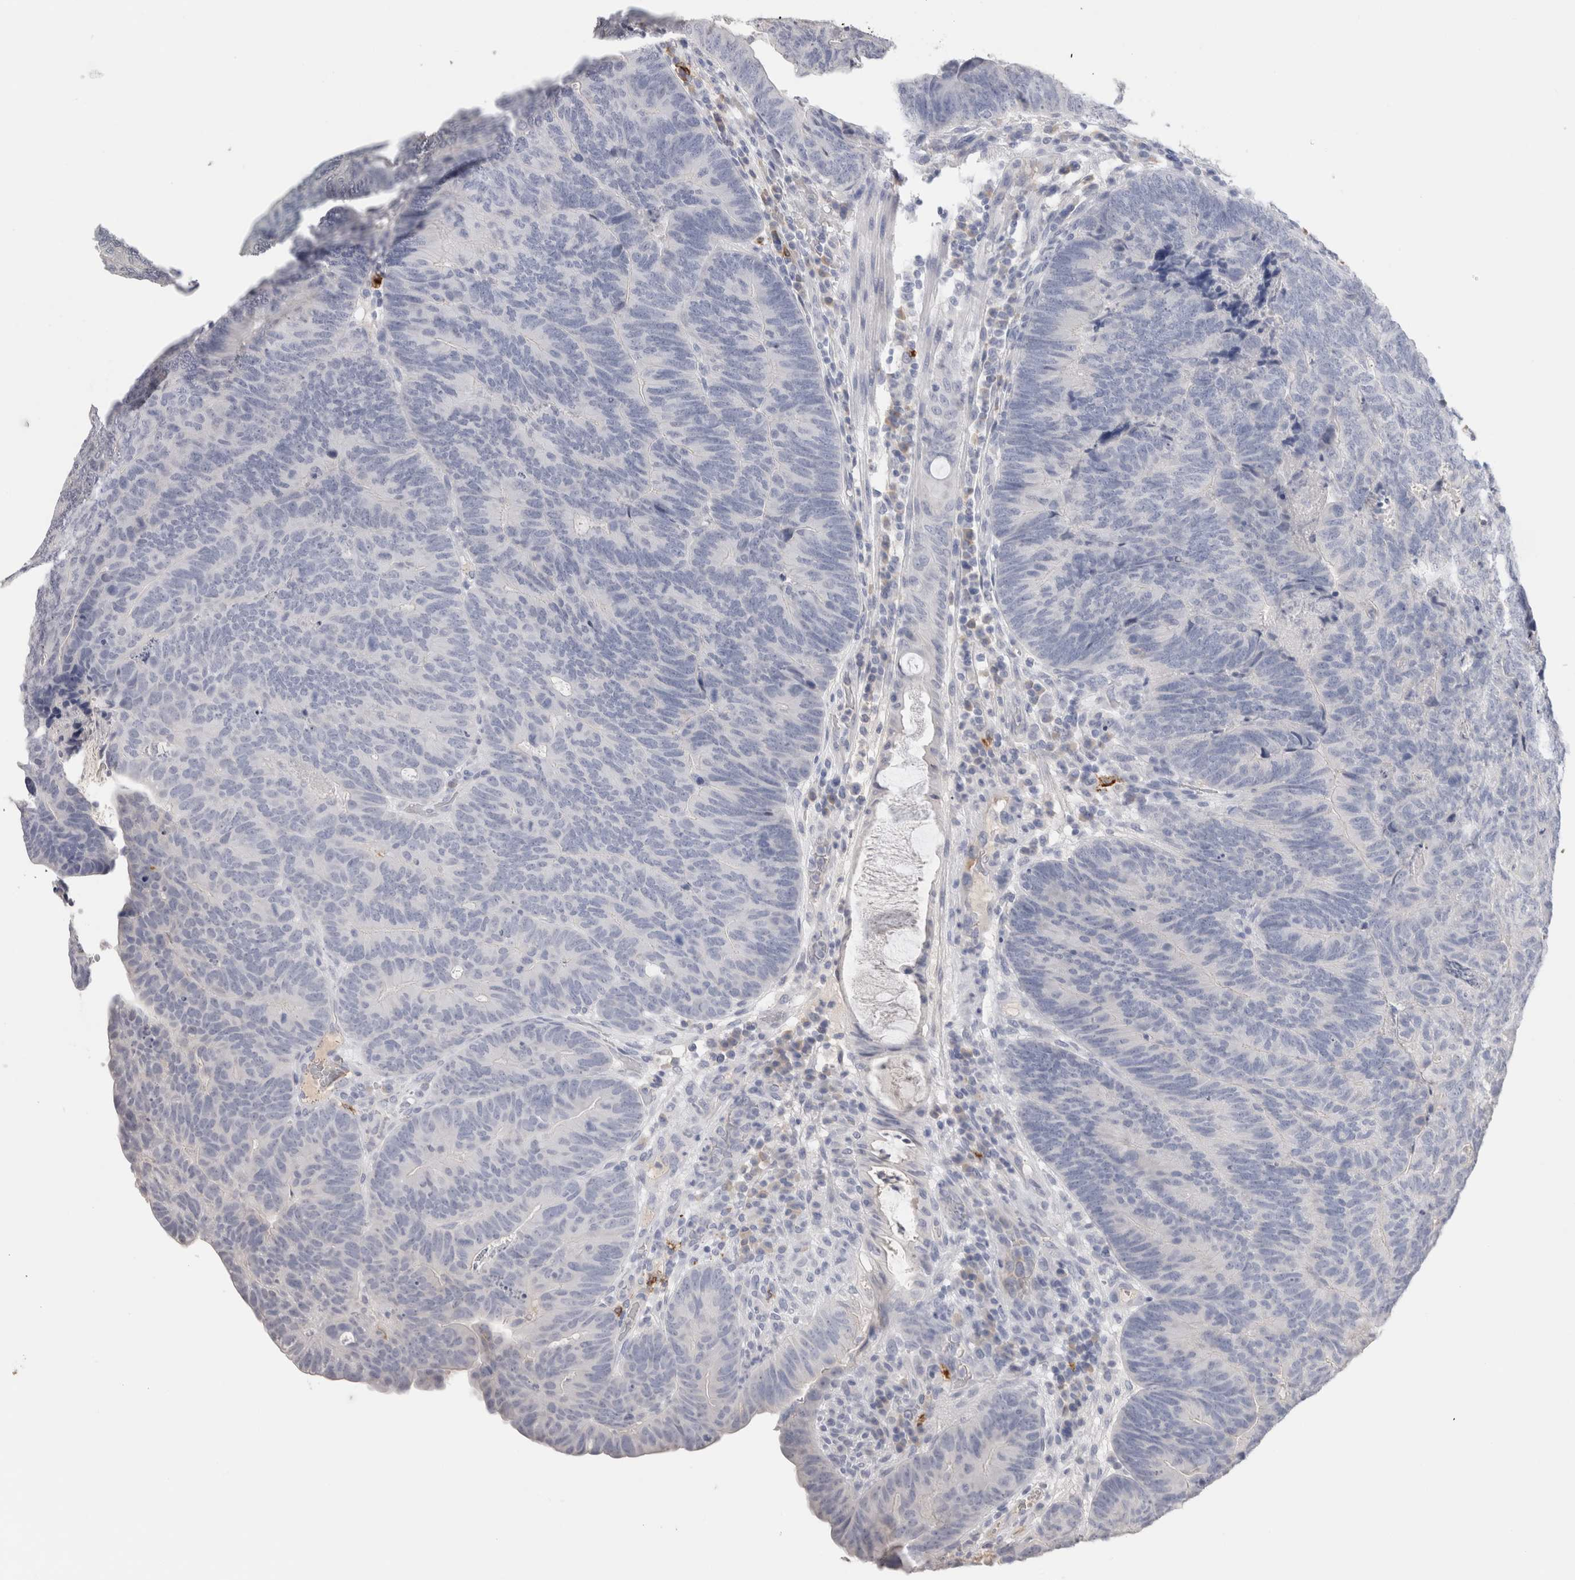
{"staining": {"intensity": "negative", "quantity": "none", "location": "none"}, "tissue": "colorectal cancer", "cell_type": "Tumor cells", "image_type": "cancer", "snomed": [{"axis": "morphology", "description": "Adenocarcinoma, NOS"}, {"axis": "topography", "description": "Colon"}], "caption": "Immunohistochemistry of colorectal cancer (adenocarcinoma) shows no expression in tumor cells.", "gene": "LAMP3", "patient": {"sex": "female", "age": 67}}